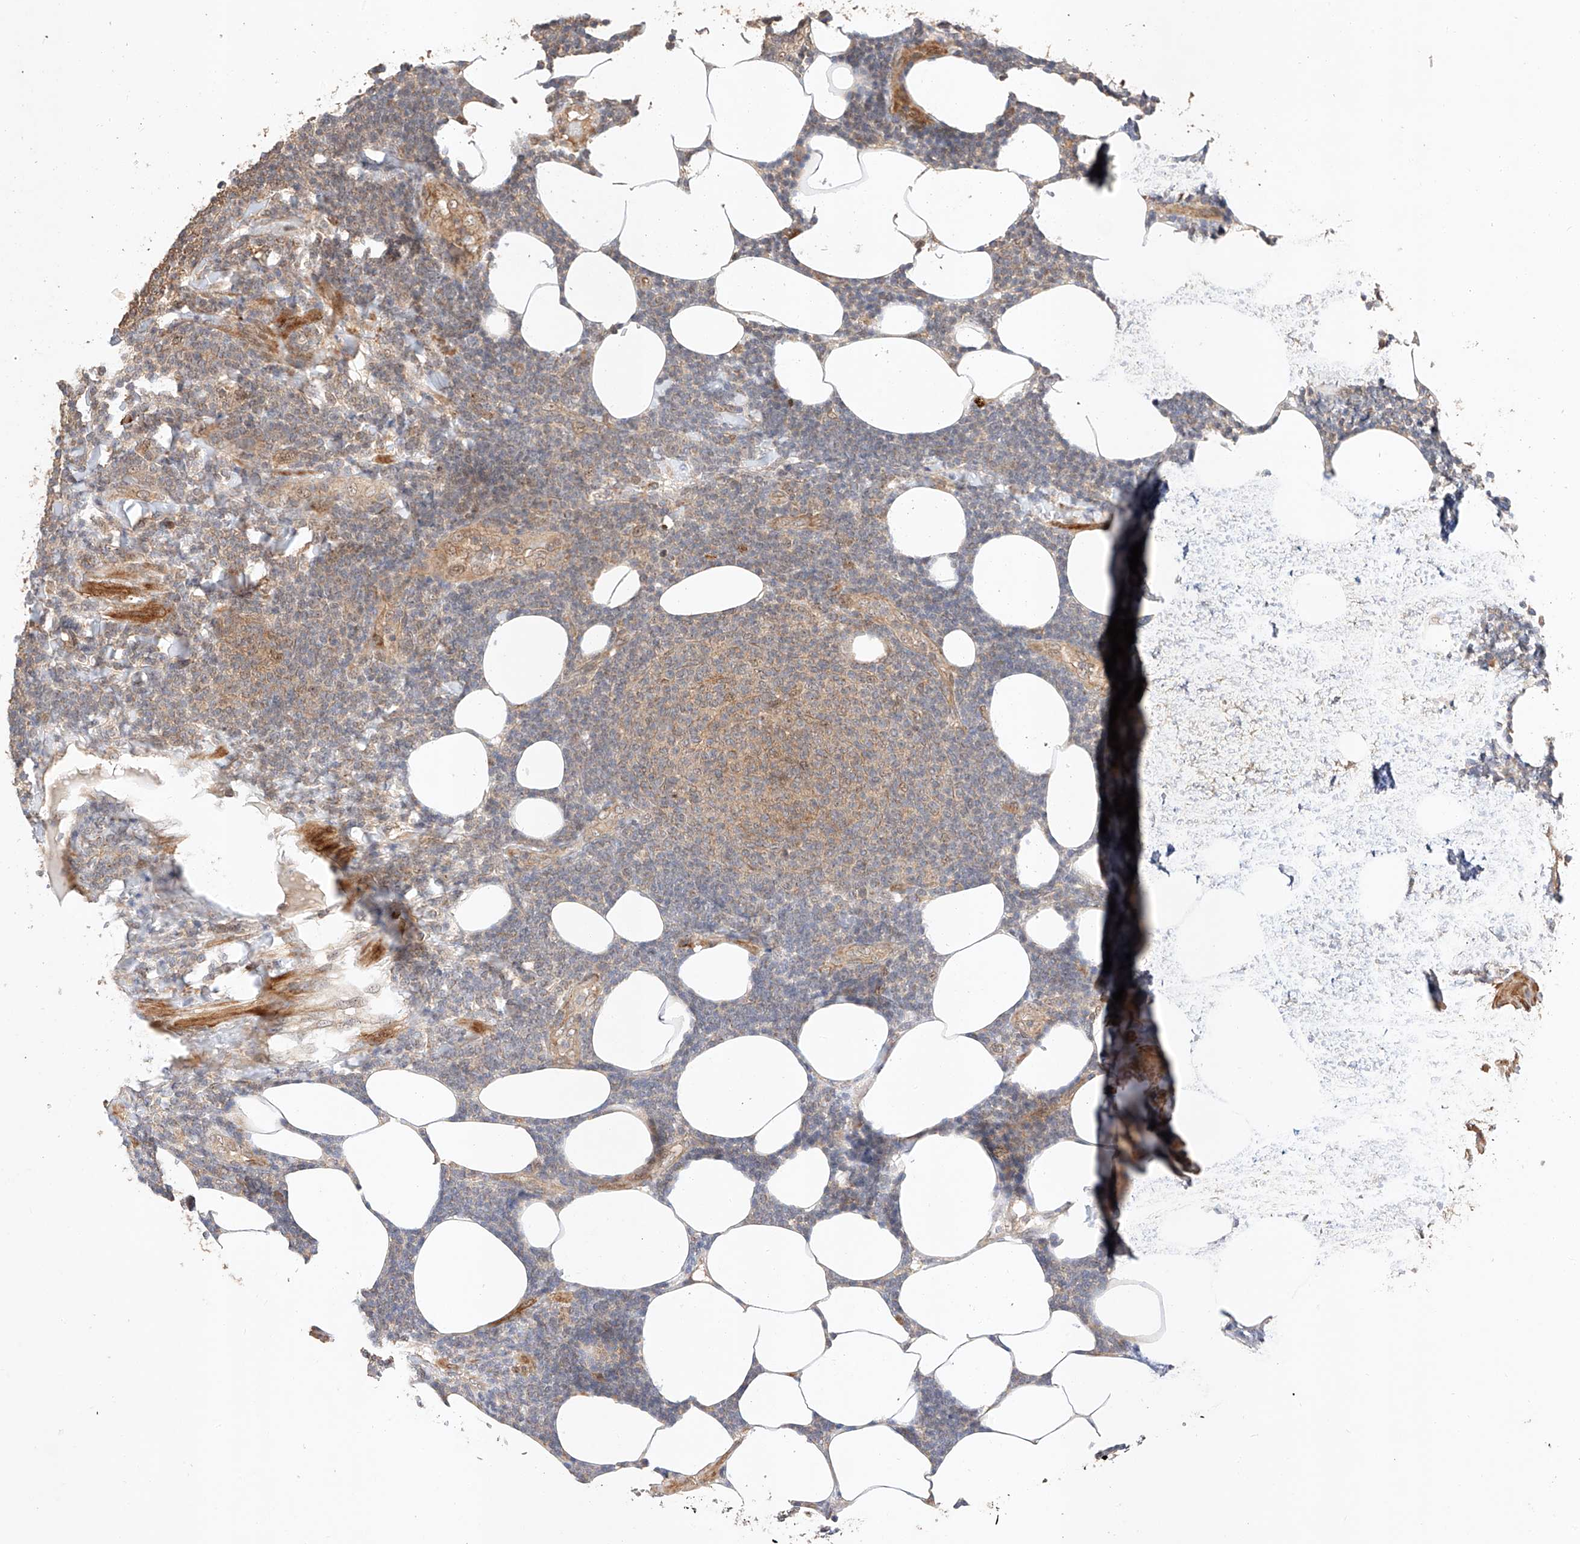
{"staining": {"intensity": "weak", "quantity": "25%-75%", "location": "cytoplasmic/membranous"}, "tissue": "lymphoma", "cell_type": "Tumor cells", "image_type": "cancer", "snomed": [{"axis": "morphology", "description": "Malignant lymphoma, non-Hodgkin's type, Low grade"}, {"axis": "topography", "description": "Lymph node"}], "caption": "Malignant lymphoma, non-Hodgkin's type (low-grade) stained with DAB (3,3'-diaminobenzidine) IHC displays low levels of weak cytoplasmic/membranous staining in approximately 25%-75% of tumor cells.", "gene": "RAB23", "patient": {"sex": "male", "age": 66}}